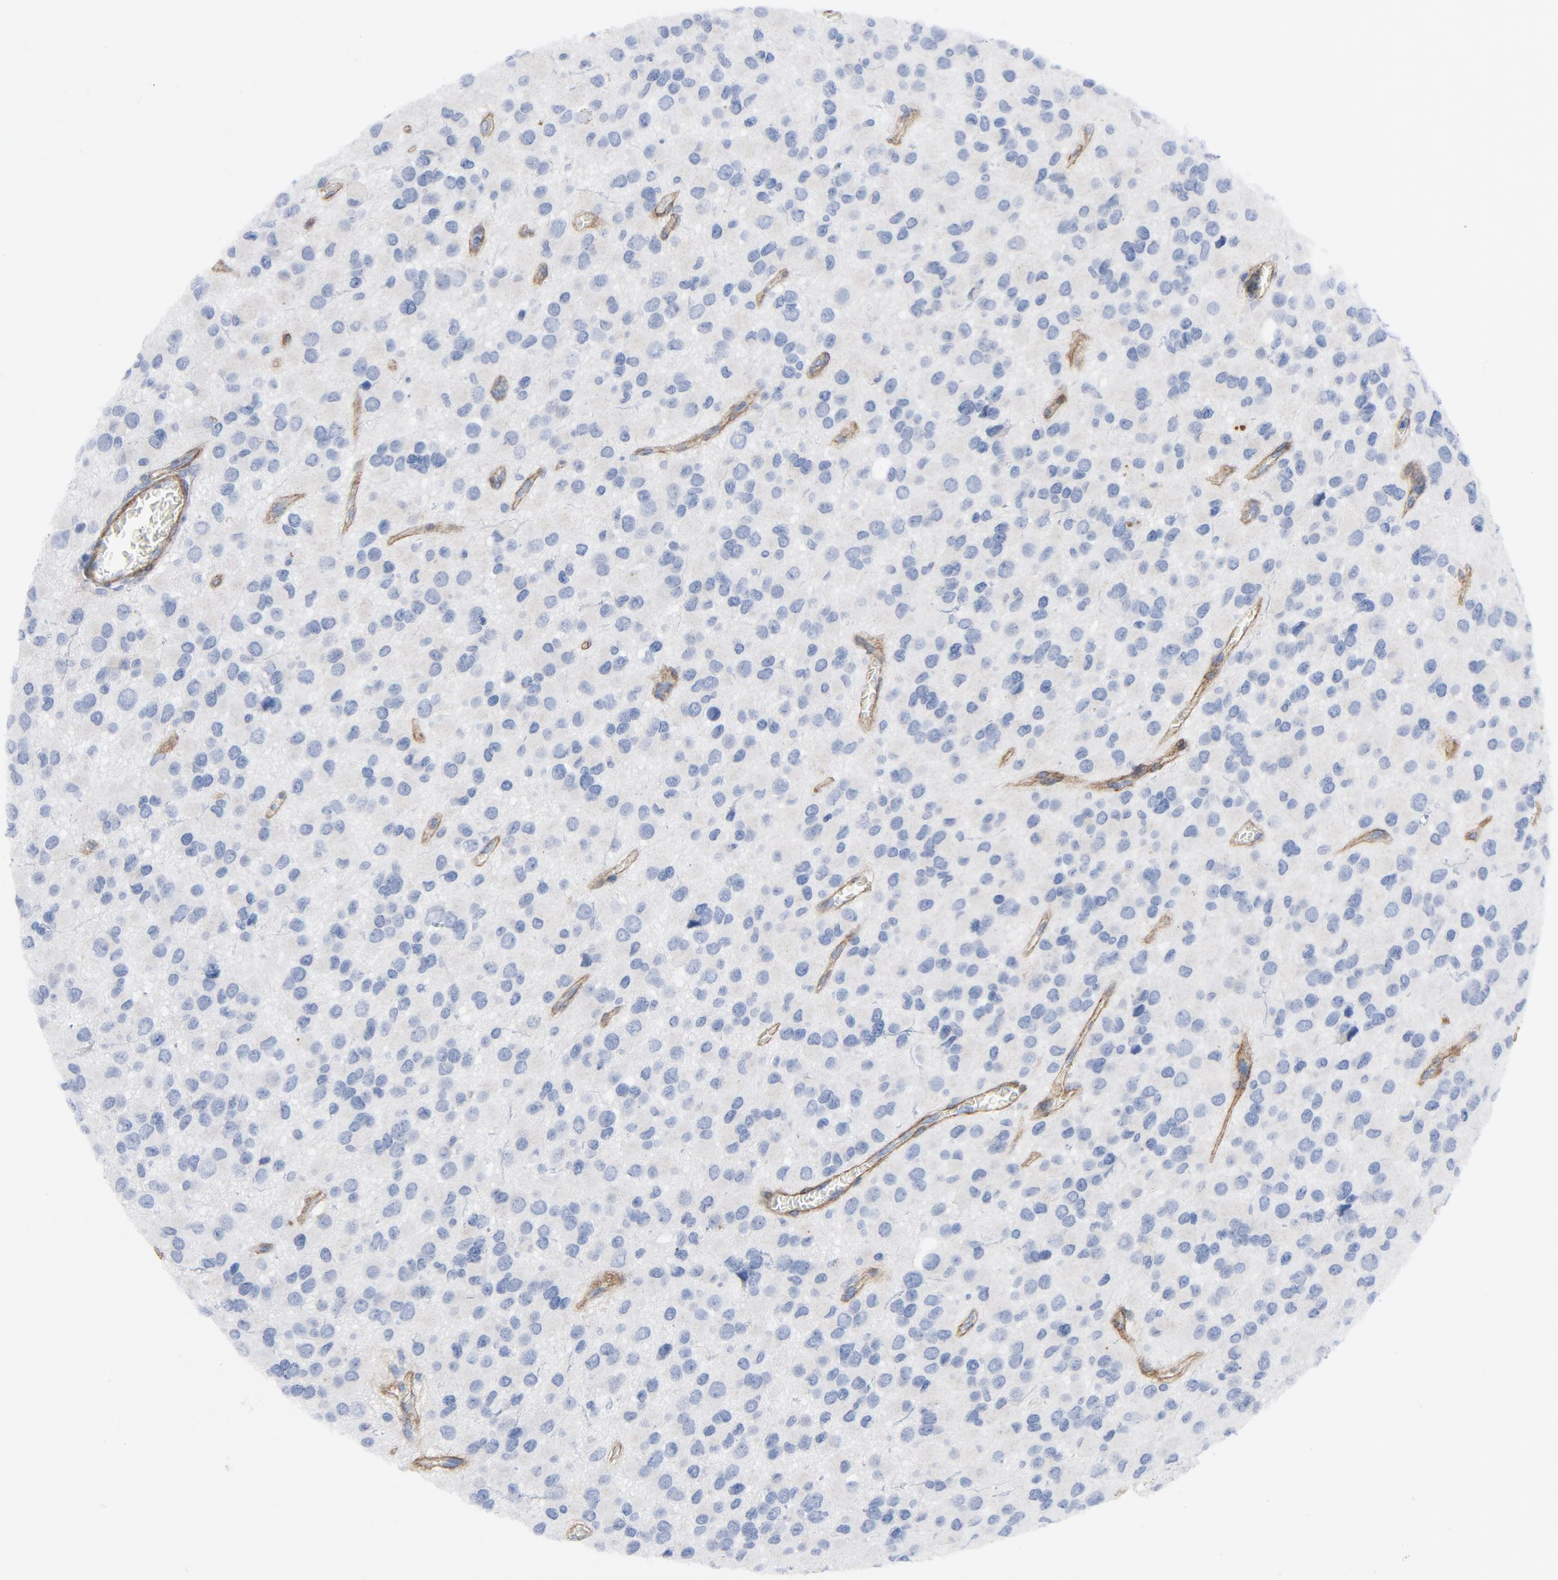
{"staining": {"intensity": "negative", "quantity": "none", "location": "none"}, "tissue": "glioma", "cell_type": "Tumor cells", "image_type": "cancer", "snomed": [{"axis": "morphology", "description": "Glioma, malignant, Low grade"}, {"axis": "topography", "description": "Brain"}], "caption": "Tumor cells are negative for brown protein staining in glioma. The staining was performed using DAB (3,3'-diaminobenzidine) to visualize the protein expression in brown, while the nuclei were stained in blue with hematoxylin (Magnification: 20x).", "gene": "LAMC1", "patient": {"sex": "male", "age": 42}}